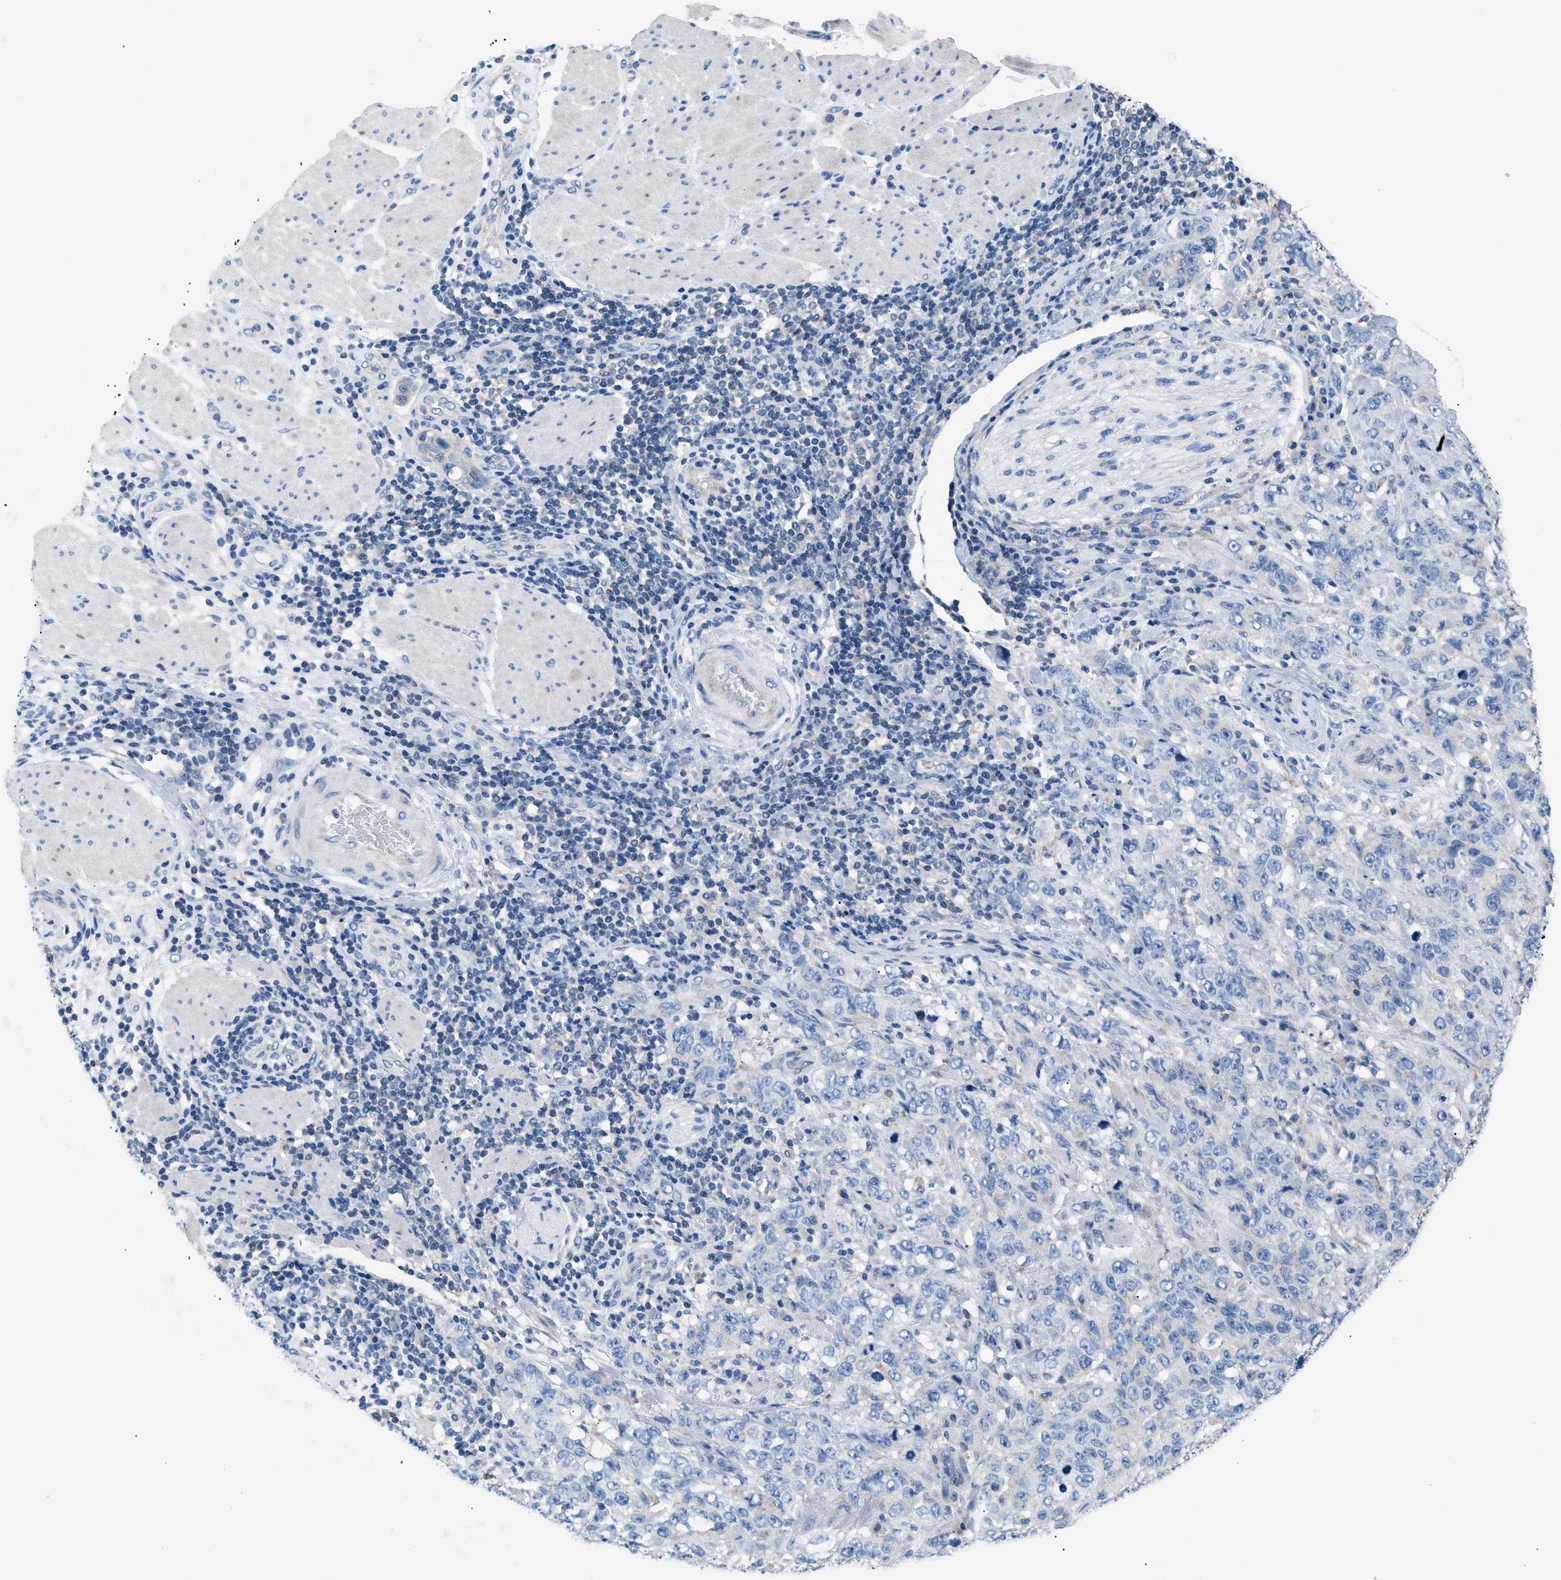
{"staining": {"intensity": "negative", "quantity": "none", "location": "none"}, "tissue": "stomach cancer", "cell_type": "Tumor cells", "image_type": "cancer", "snomed": [{"axis": "morphology", "description": "Adenocarcinoma, NOS"}, {"axis": "topography", "description": "Stomach"}], "caption": "The micrograph demonstrates no significant positivity in tumor cells of stomach adenocarcinoma.", "gene": "ILDR1", "patient": {"sex": "male", "age": 48}}